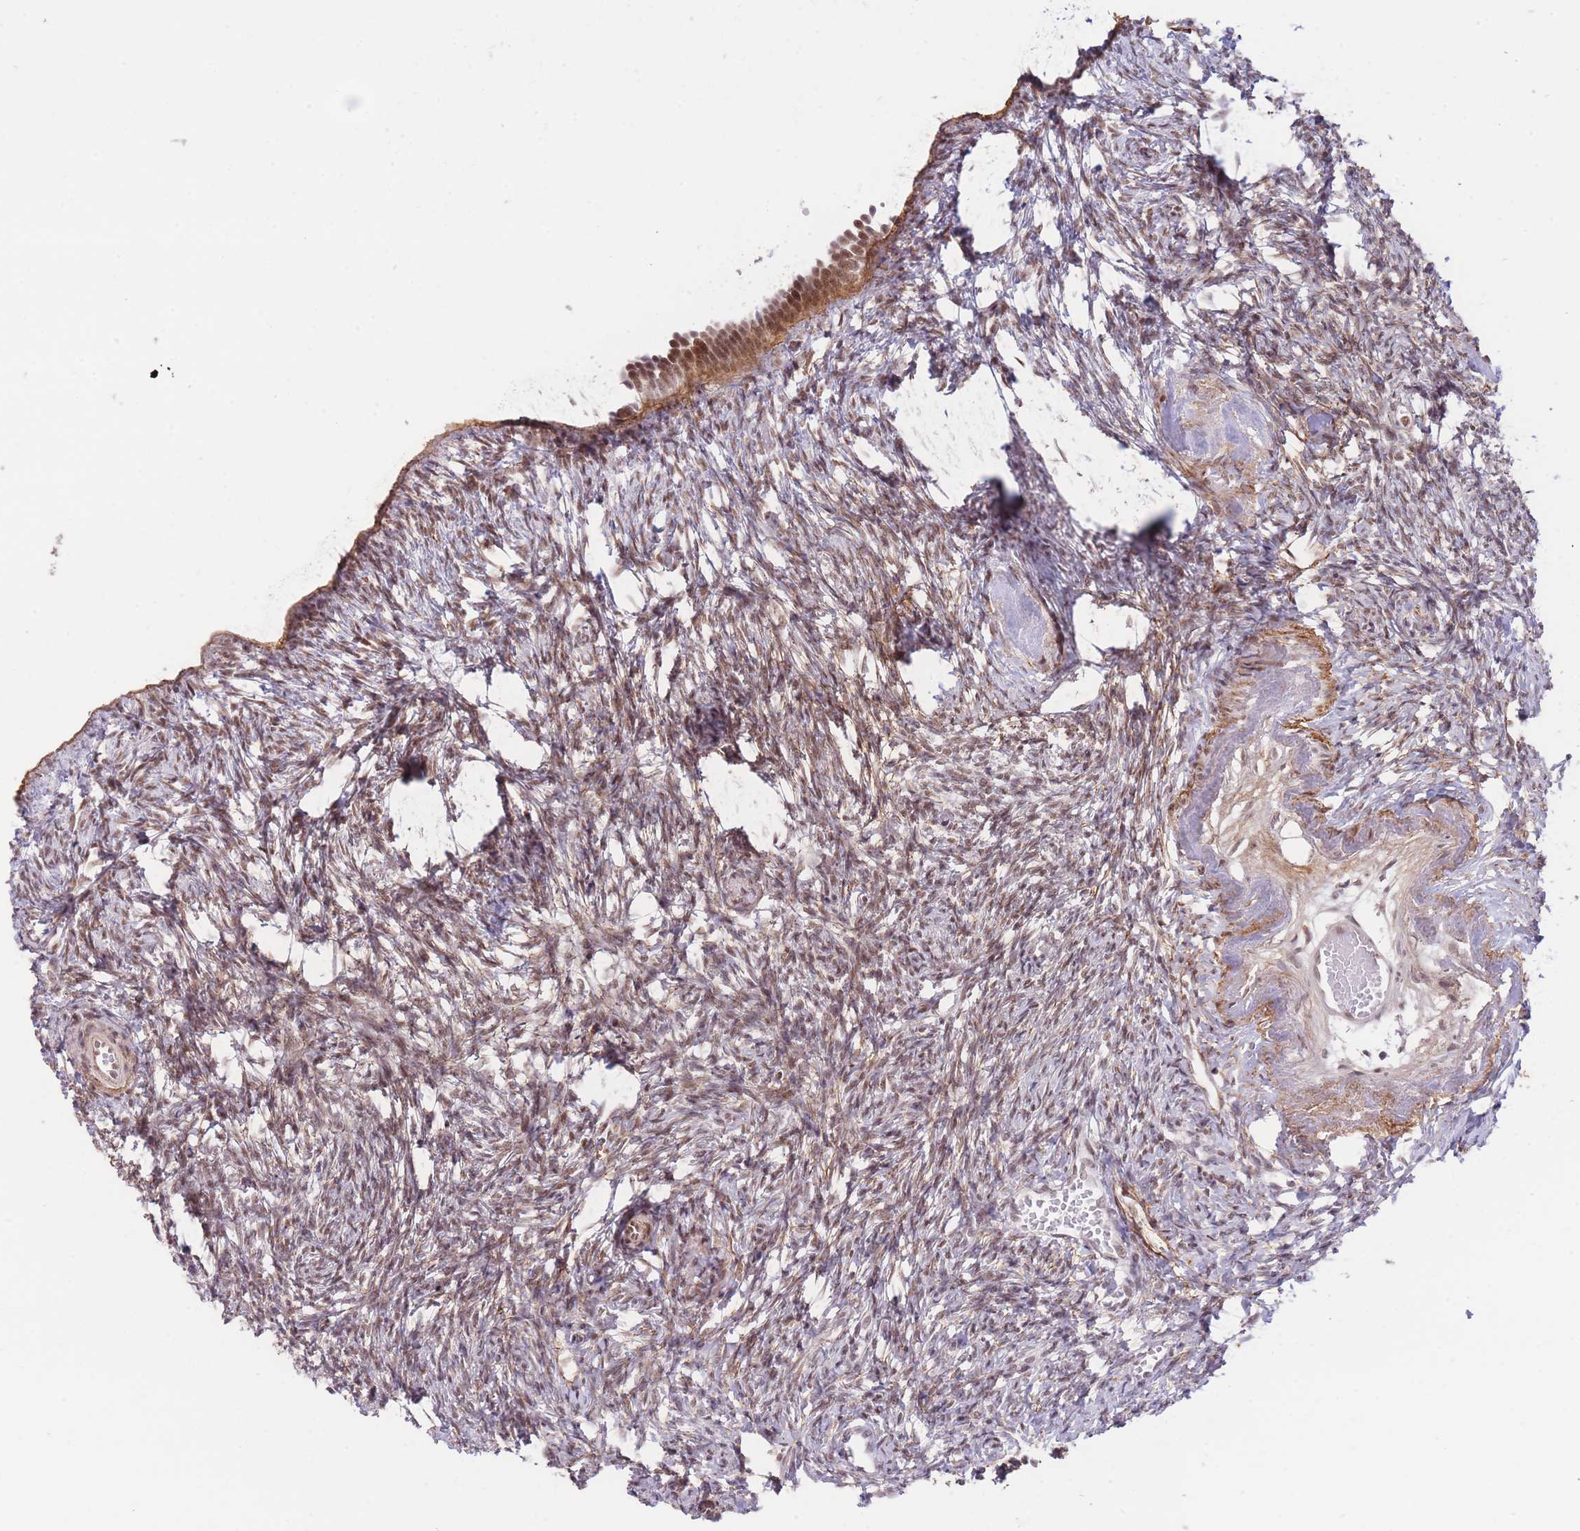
{"staining": {"intensity": "moderate", "quantity": ">75%", "location": "nuclear"}, "tissue": "ovary", "cell_type": "Ovarian stroma cells", "image_type": "normal", "snomed": [{"axis": "morphology", "description": "Normal tissue, NOS"}, {"axis": "topography", "description": "Ovary"}], "caption": "A brown stain shows moderate nuclear positivity of a protein in ovarian stroma cells of unremarkable human ovary.", "gene": "CARD8", "patient": {"sex": "female", "age": 51}}